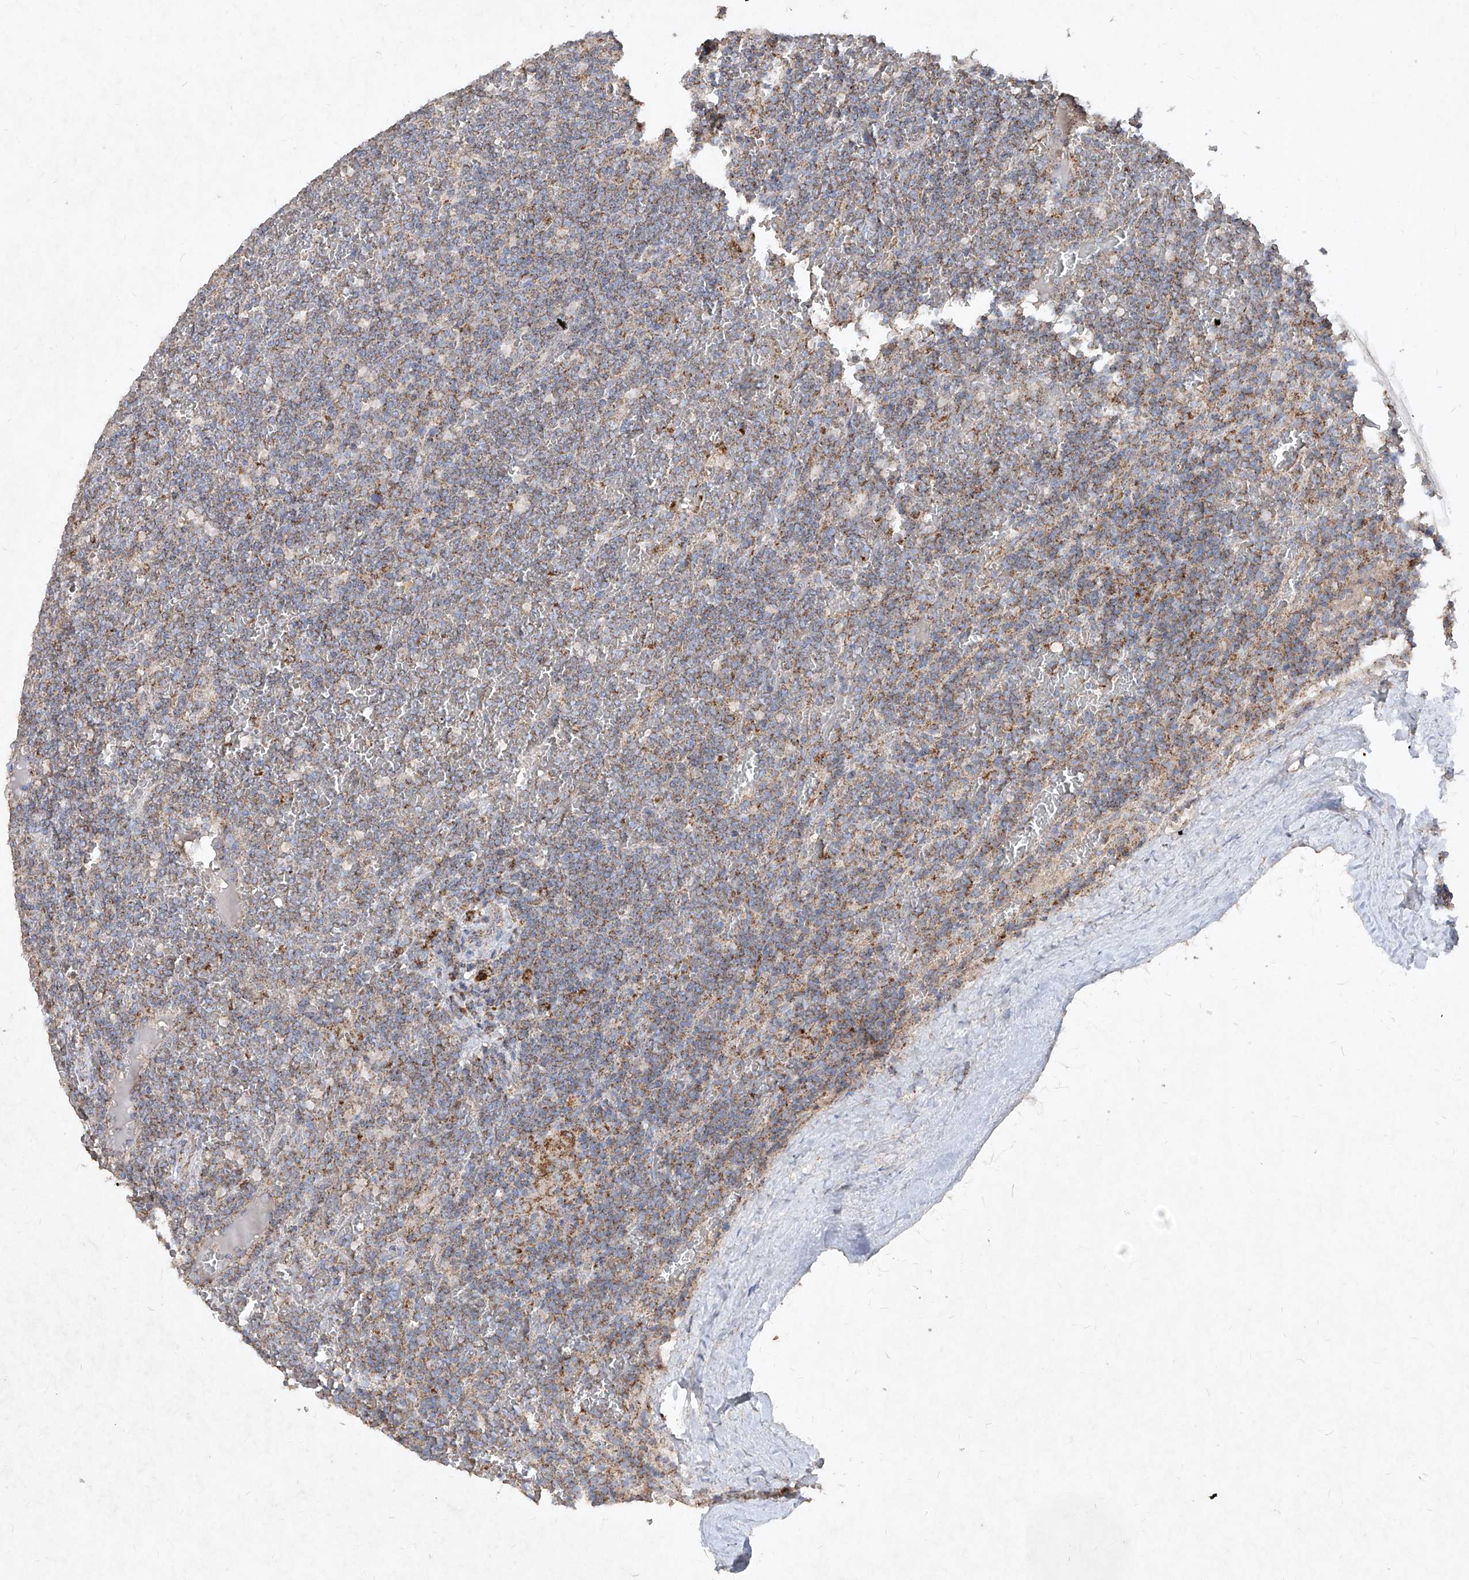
{"staining": {"intensity": "moderate", "quantity": "25%-75%", "location": "cytoplasmic/membranous"}, "tissue": "lymphoma", "cell_type": "Tumor cells", "image_type": "cancer", "snomed": [{"axis": "morphology", "description": "Malignant lymphoma, non-Hodgkin's type, Low grade"}, {"axis": "topography", "description": "Spleen"}], "caption": "A medium amount of moderate cytoplasmic/membranous positivity is seen in approximately 25%-75% of tumor cells in low-grade malignant lymphoma, non-Hodgkin's type tissue.", "gene": "ABCD3", "patient": {"sex": "female", "age": 19}}